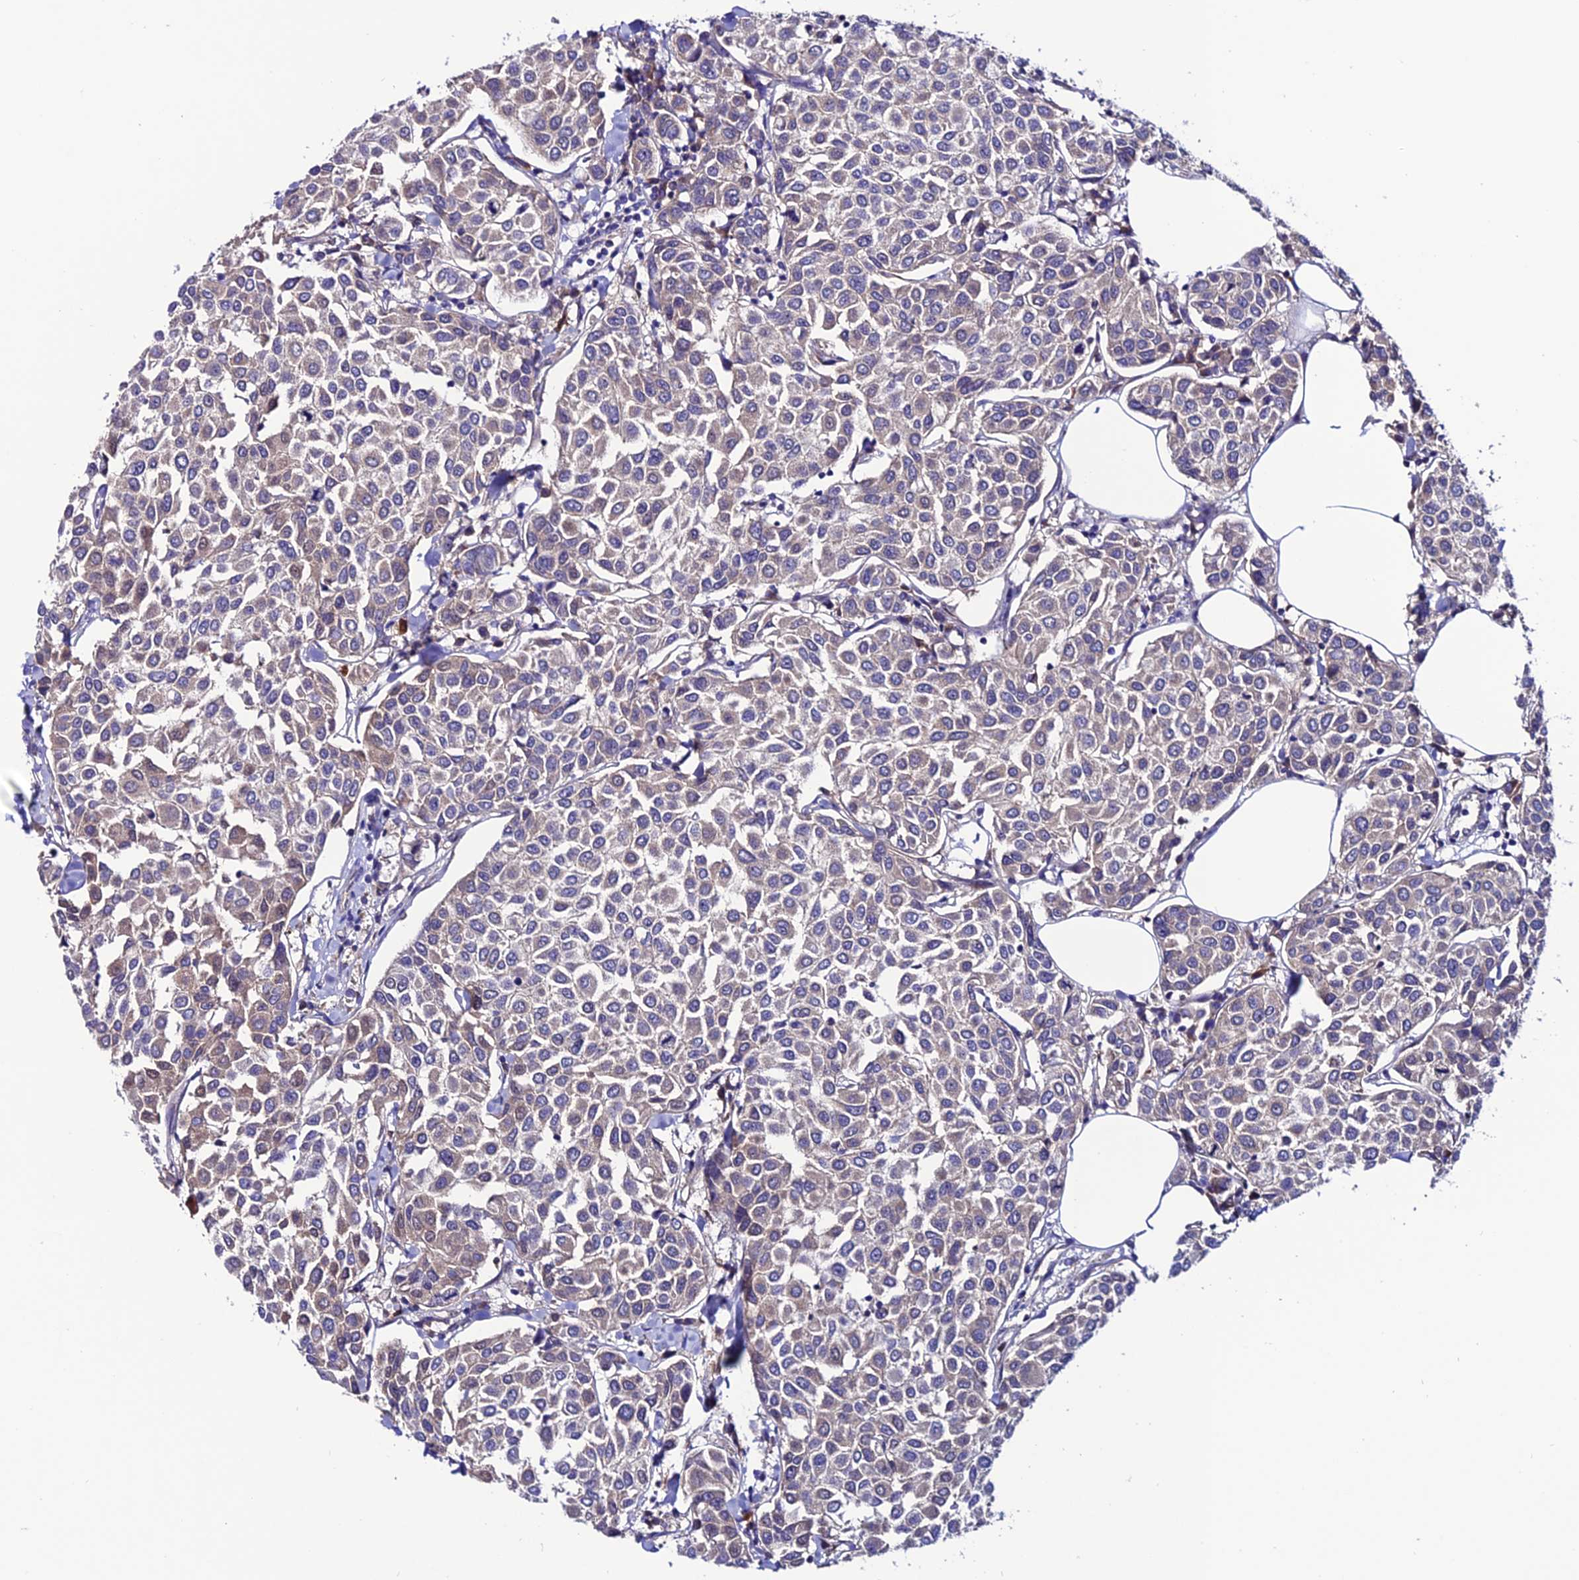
{"staining": {"intensity": "weak", "quantity": "<25%", "location": "cytoplasmic/membranous"}, "tissue": "breast cancer", "cell_type": "Tumor cells", "image_type": "cancer", "snomed": [{"axis": "morphology", "description": "Duct carcinoma"}, {"axis": "topography", "description": "Breast"}], "caption": "This is an immunohistochemistry image of breast cancer. There is no positivity in tumor cells.", "gene": "FZD8", "patient": {"sex": "female", "age": 55}}